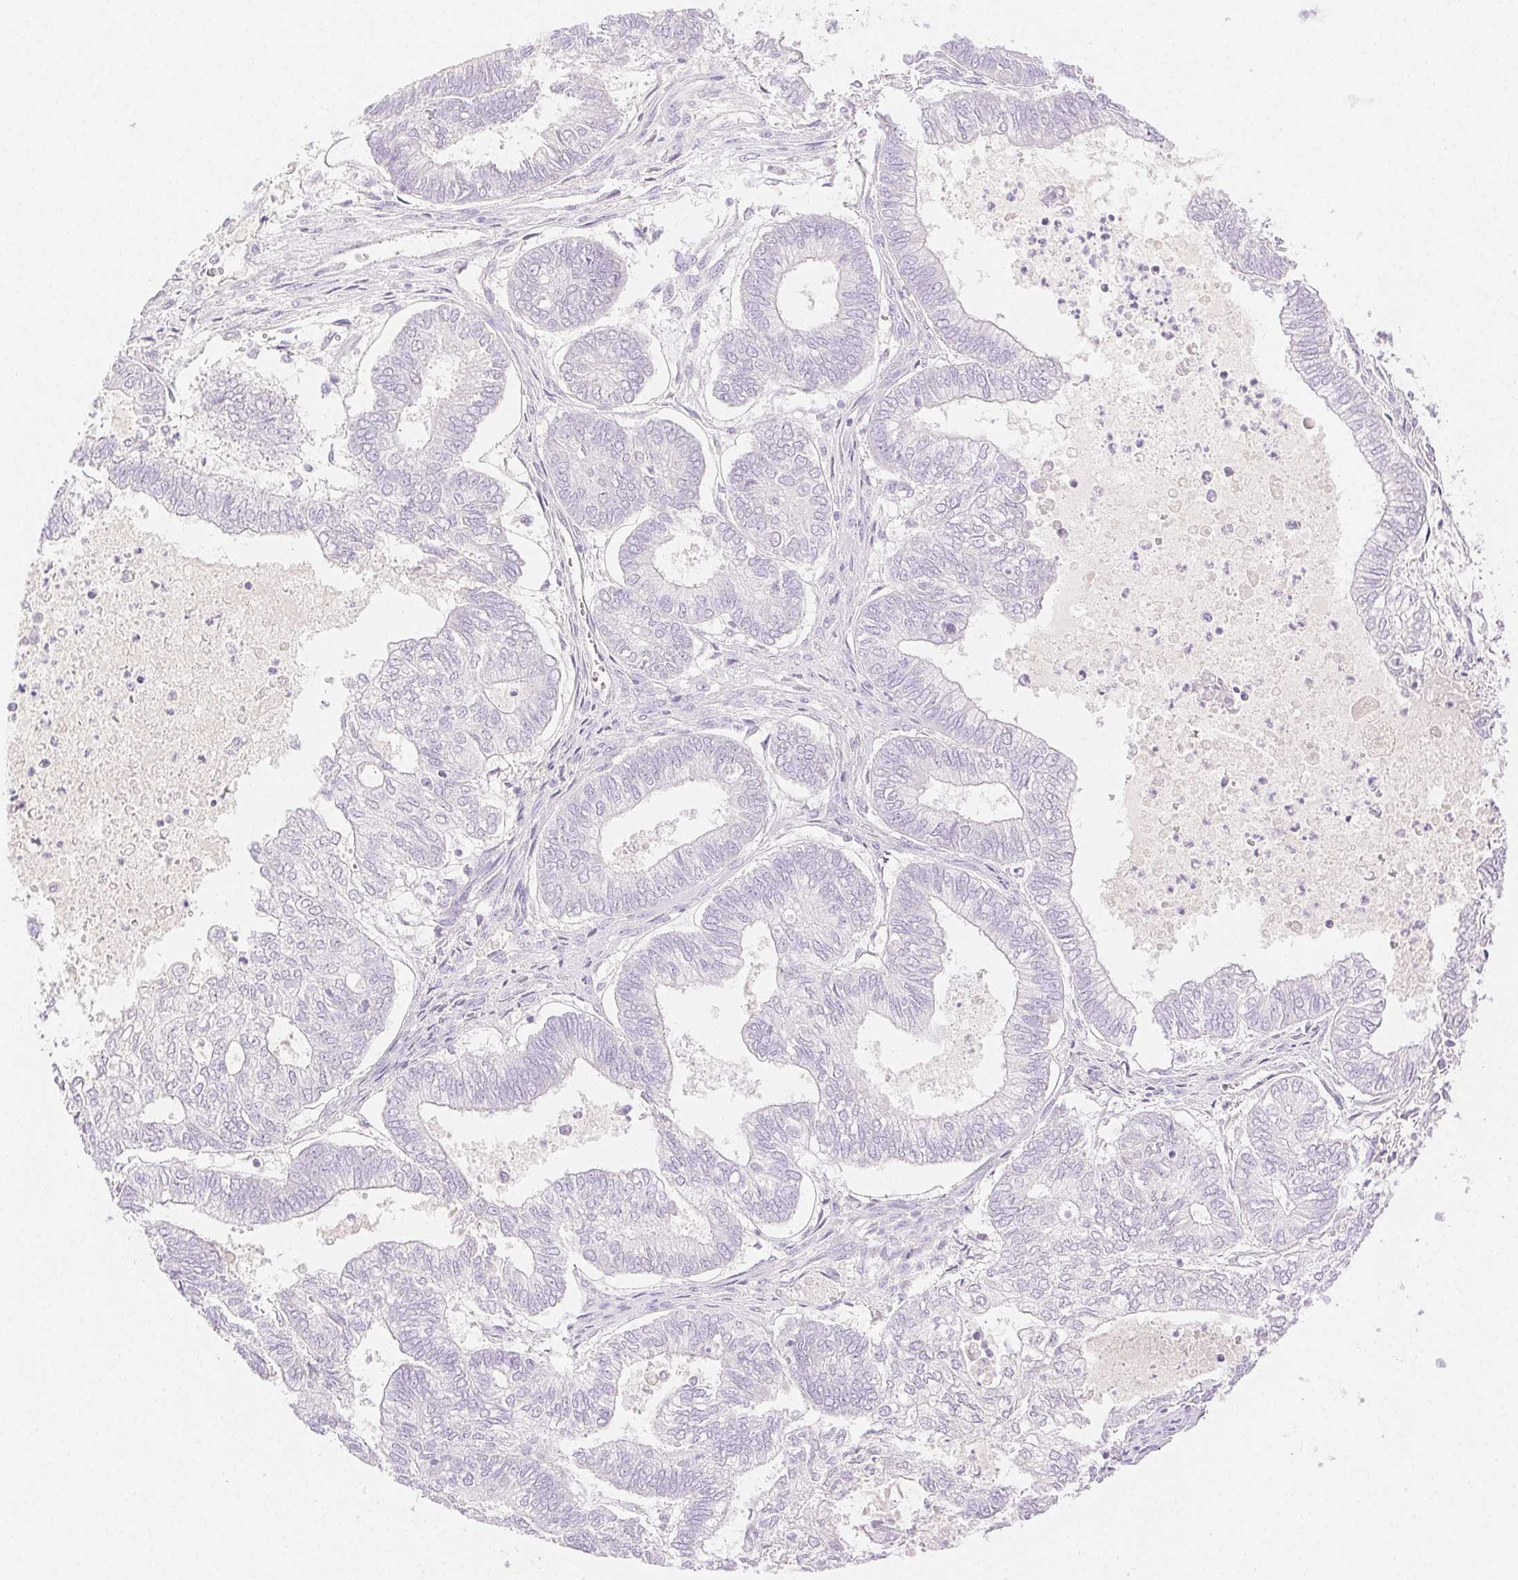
{"staining": {"intensity": "negative", "quantity": "none", "location": "none"}, "tissue": "ovarian cancer", "cell_type": "Tumor cells", "image_type": "cancer", "snomed": [{"axis": "morphology", "description": "Carcinoma, endometroid"}, {"axis": "topography", "description": "Ovary"}], "caption": "Photomicrograph shows no significant protein expression in tumor cells of endometroid carcinoma (ovarian).", "gene": "SPACA4", "patient": {"sex": "female", "age": 64}}